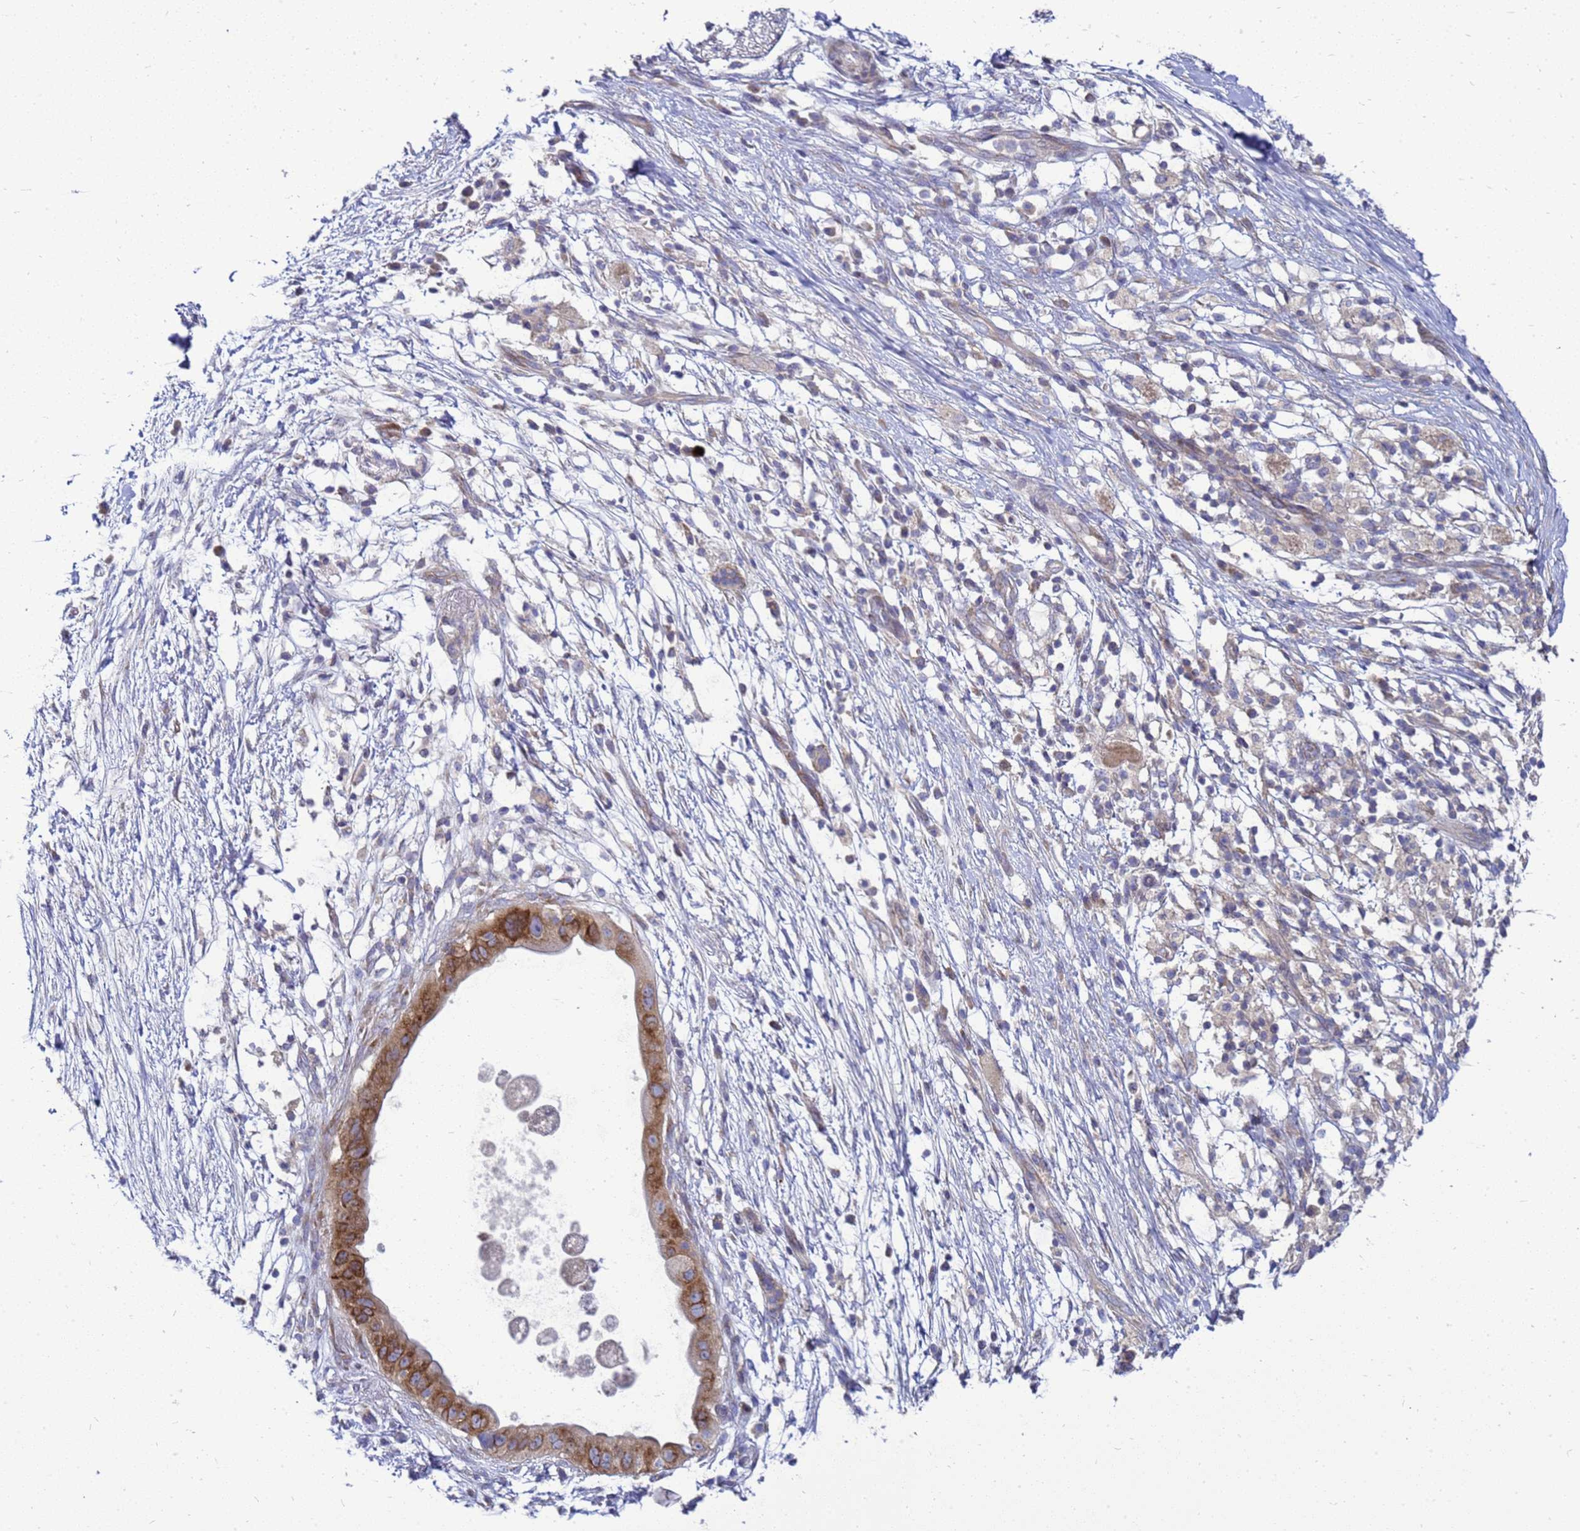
{"staining": {"intensity": "moderate", "quantity": "25%-75%", "location": "cytoplasmic/membranous"}, "tissue": "pancreatic cancer", "cell_type": "Tumor cells", "image_type": "cancer", "snomed": [{"axis": "morphology", "description": "Adenocarcinoma, NOS"}, {"axis": "topography", "description": "Pancreas"}], "caption": "Protein positivity by IHC displays moderate cytoplasmic/membranous staining in approximately 25%-75% of tumor cells in pancreatic adenocarcinoma.", "gene": "MON1B", "patient": {"sex": "male", "age": 68}}